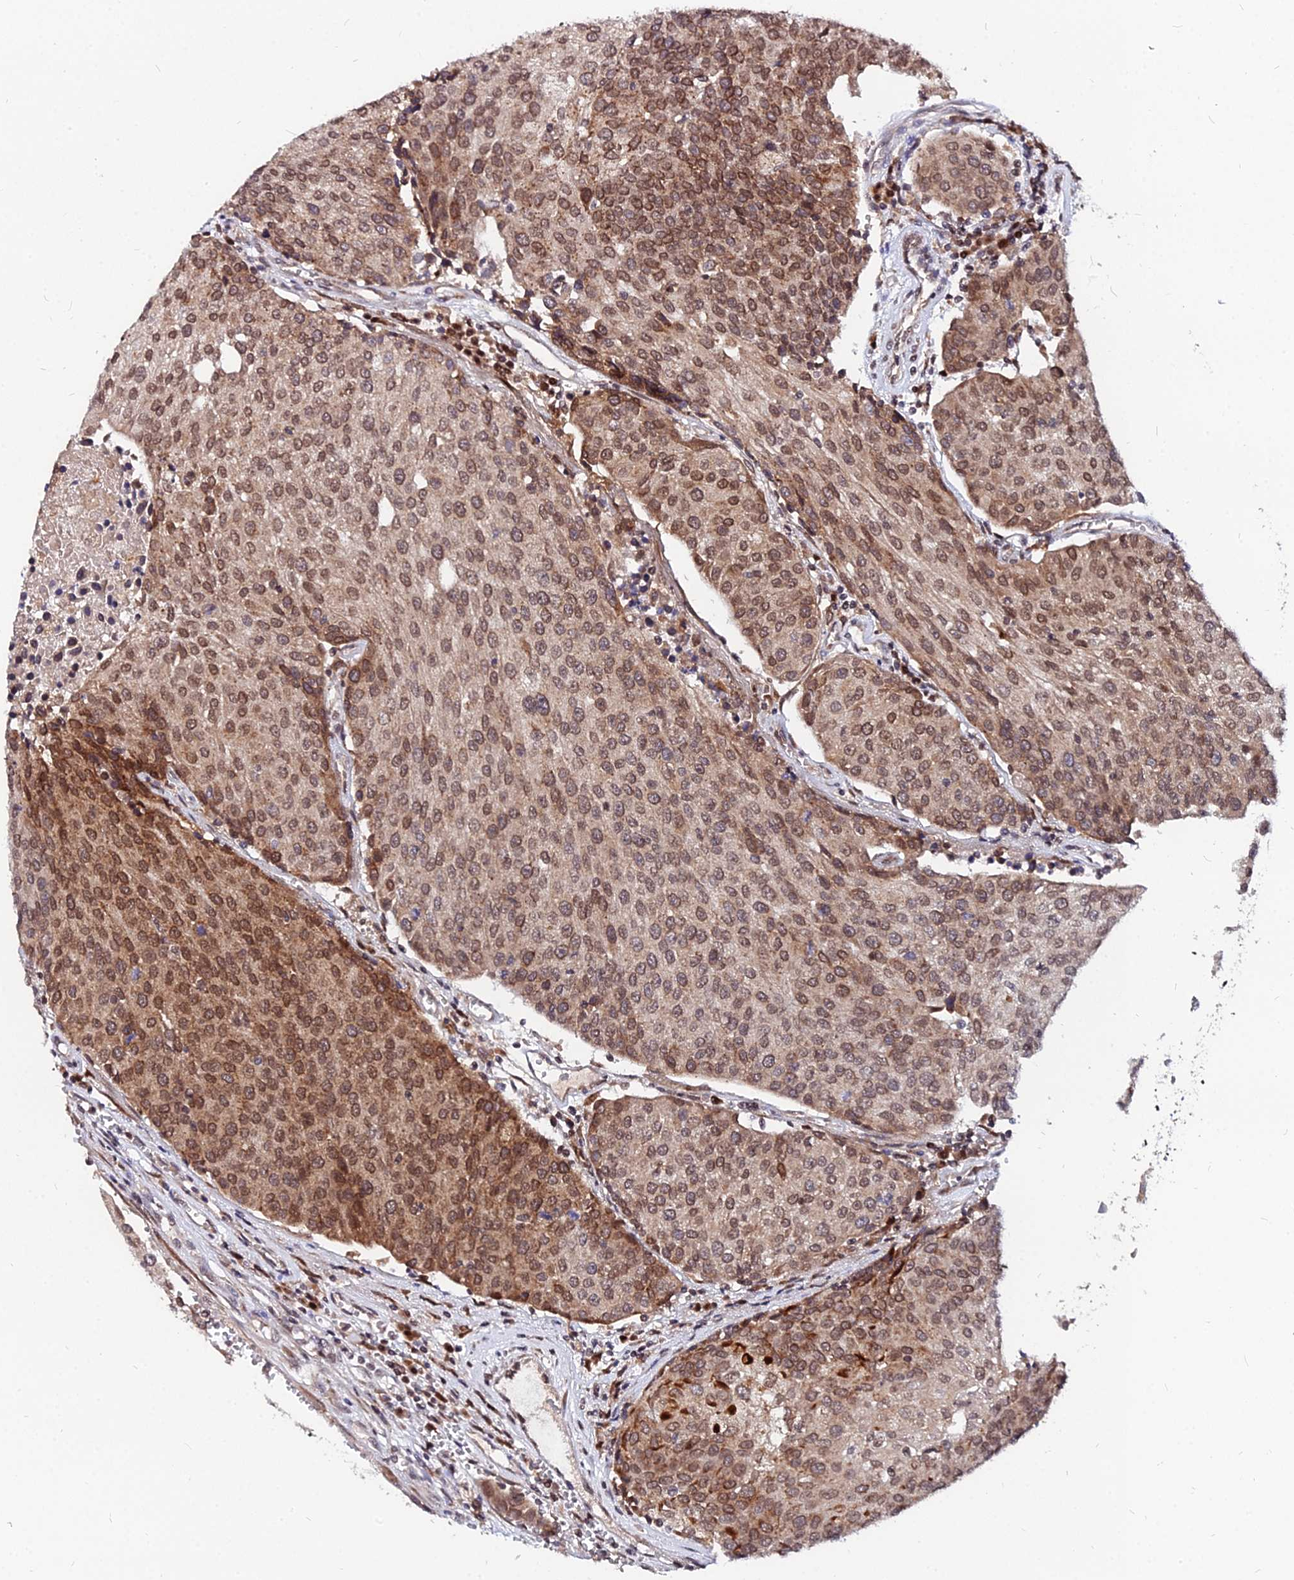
{"staining": {"intensity": "moderate", "quantity": ">75%", "location": "cytoplasmic/membranous,nuclear"}, "tissue": "urothelial cancer", "cell_type": "Tumor cells", "image_type": "cancer", "snomed": [{"axis": "morphology", "description": "Urothelial carcinoma, High grade"}, {"axis": "topography", "description": "Urinary bladder"}], "caption": "Immunohistochemistry (IHC) micrograph of urothelial cancer stained for a protein (brown), which displays medium levels of moderate cytoplasmic/membranous and nuclear expression in approximately >75% of tumor cells.", "gene": "RNF121", "patient": {"sex": "female", "age": 85}}